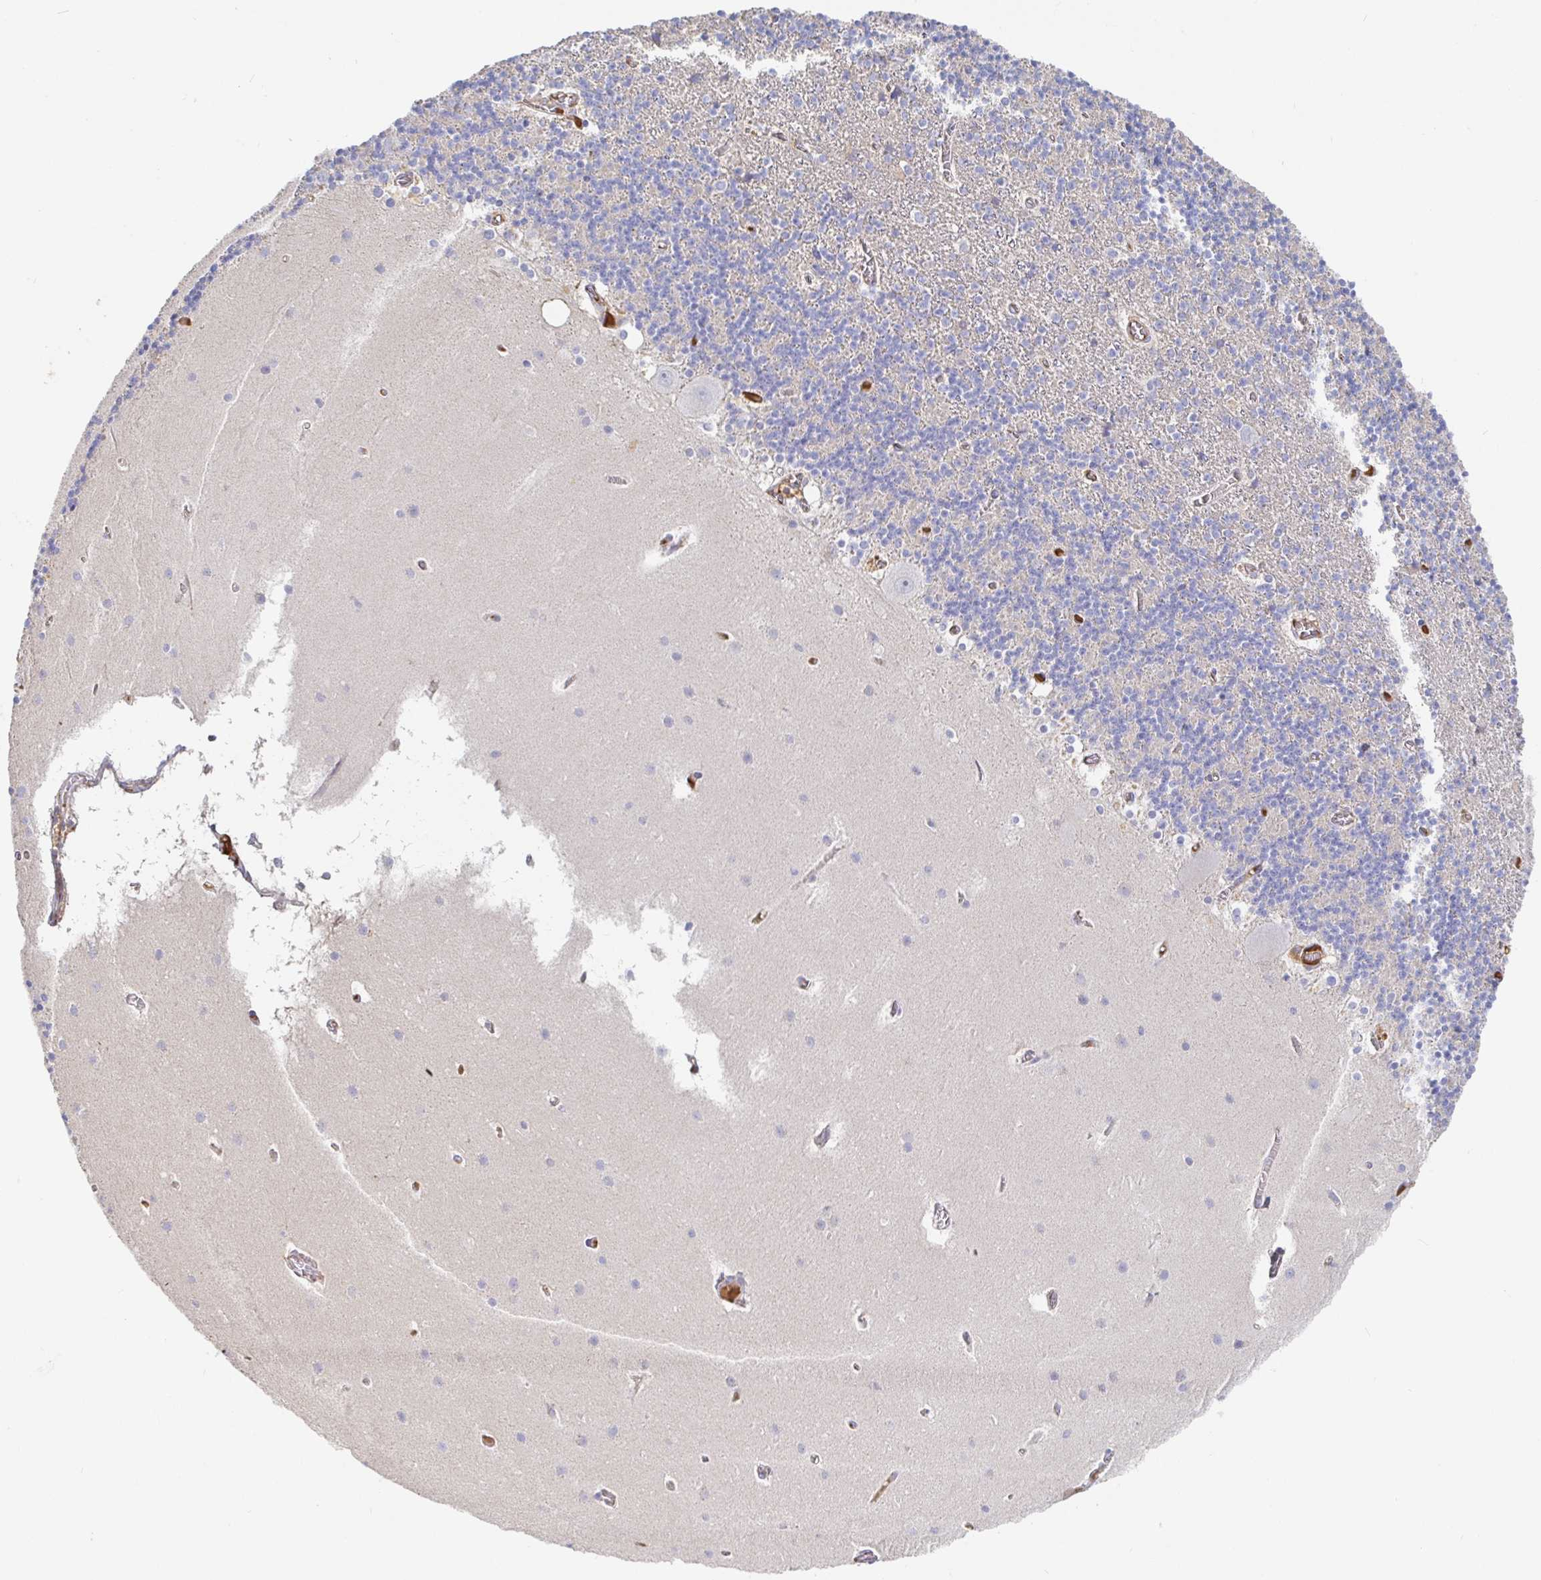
{"staining": {"intensity": "negative", "quantity": "none", "location": "none"}, "tissue": "cerebellum", "cell_type": "Cells in granular layer", "image_type": "normal", "snomed": [{"axis": "morphology", "description": "Normal tissue, NOS"}, {"axis": "topography", "description": "Cerebellum"}], "caption": "This is an immunohistochemistry histopathology image of unremarkable human cerebellum. There is no staining in cells in granular layer.", "gene": "IRAK2", "patient": {"sex": "male", "age": 70}}